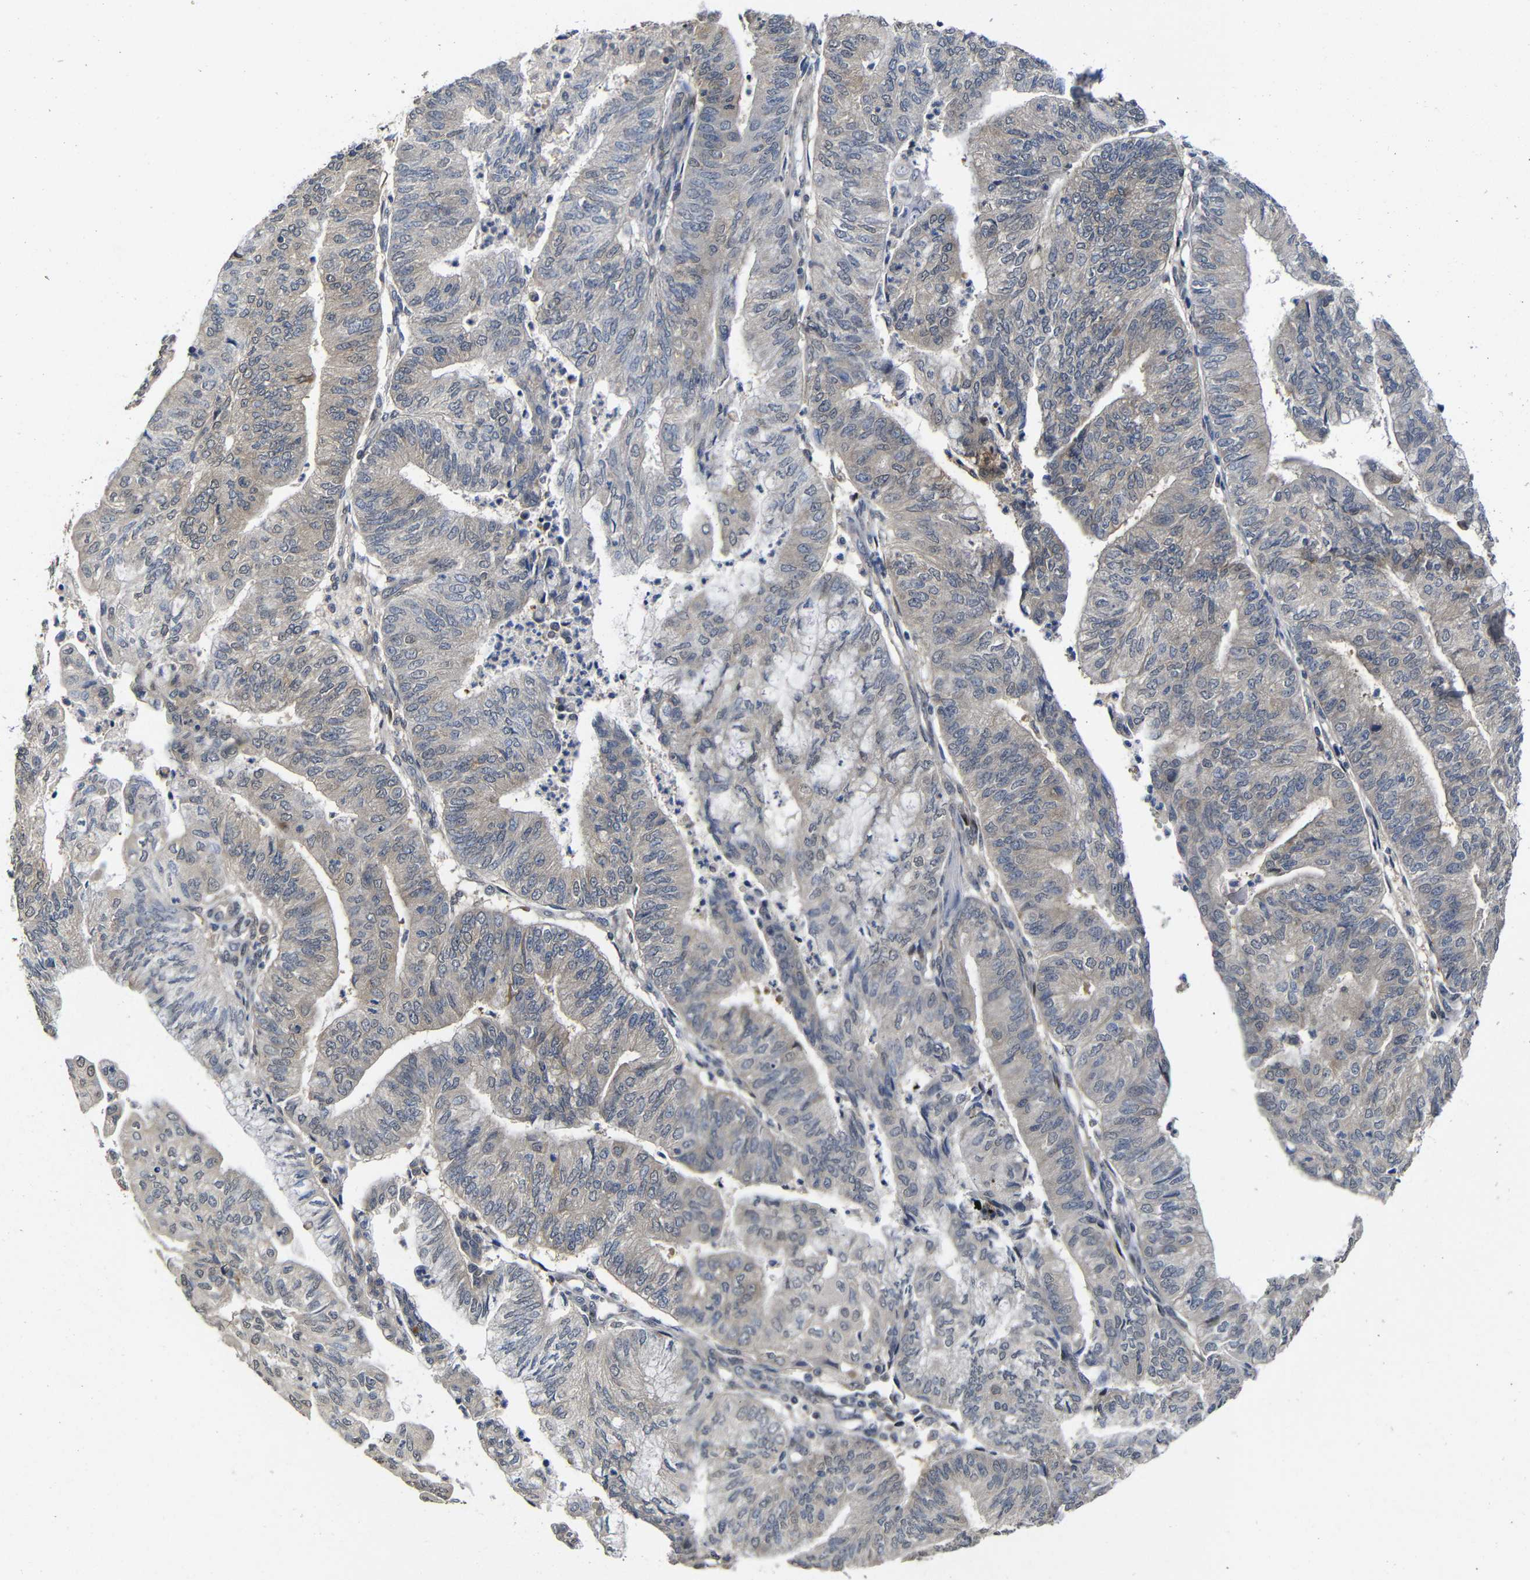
{"staining": {"intensity": "weak", "quantity": ">75%", "location": "cytoplasmic/membranous"}, "tissue": "endometrial cancer", "cell_type": "Tumor cells", "image_type": "cancer", "snomed": [{"axis": "morphology", "description": "Adenocarcinoma, NOS"}, {"axis": "topography", "description": "Endometrium"}], "caption": "An IHC image of neoplastic tissue is shown. Protein staining in brown highlights weak cytoplasmic/membranous positivity in adenocarcinoma (endometrial) within tumor cells.", "gene": "ATG12", "patient": {"sex": "female", "age": 59}}